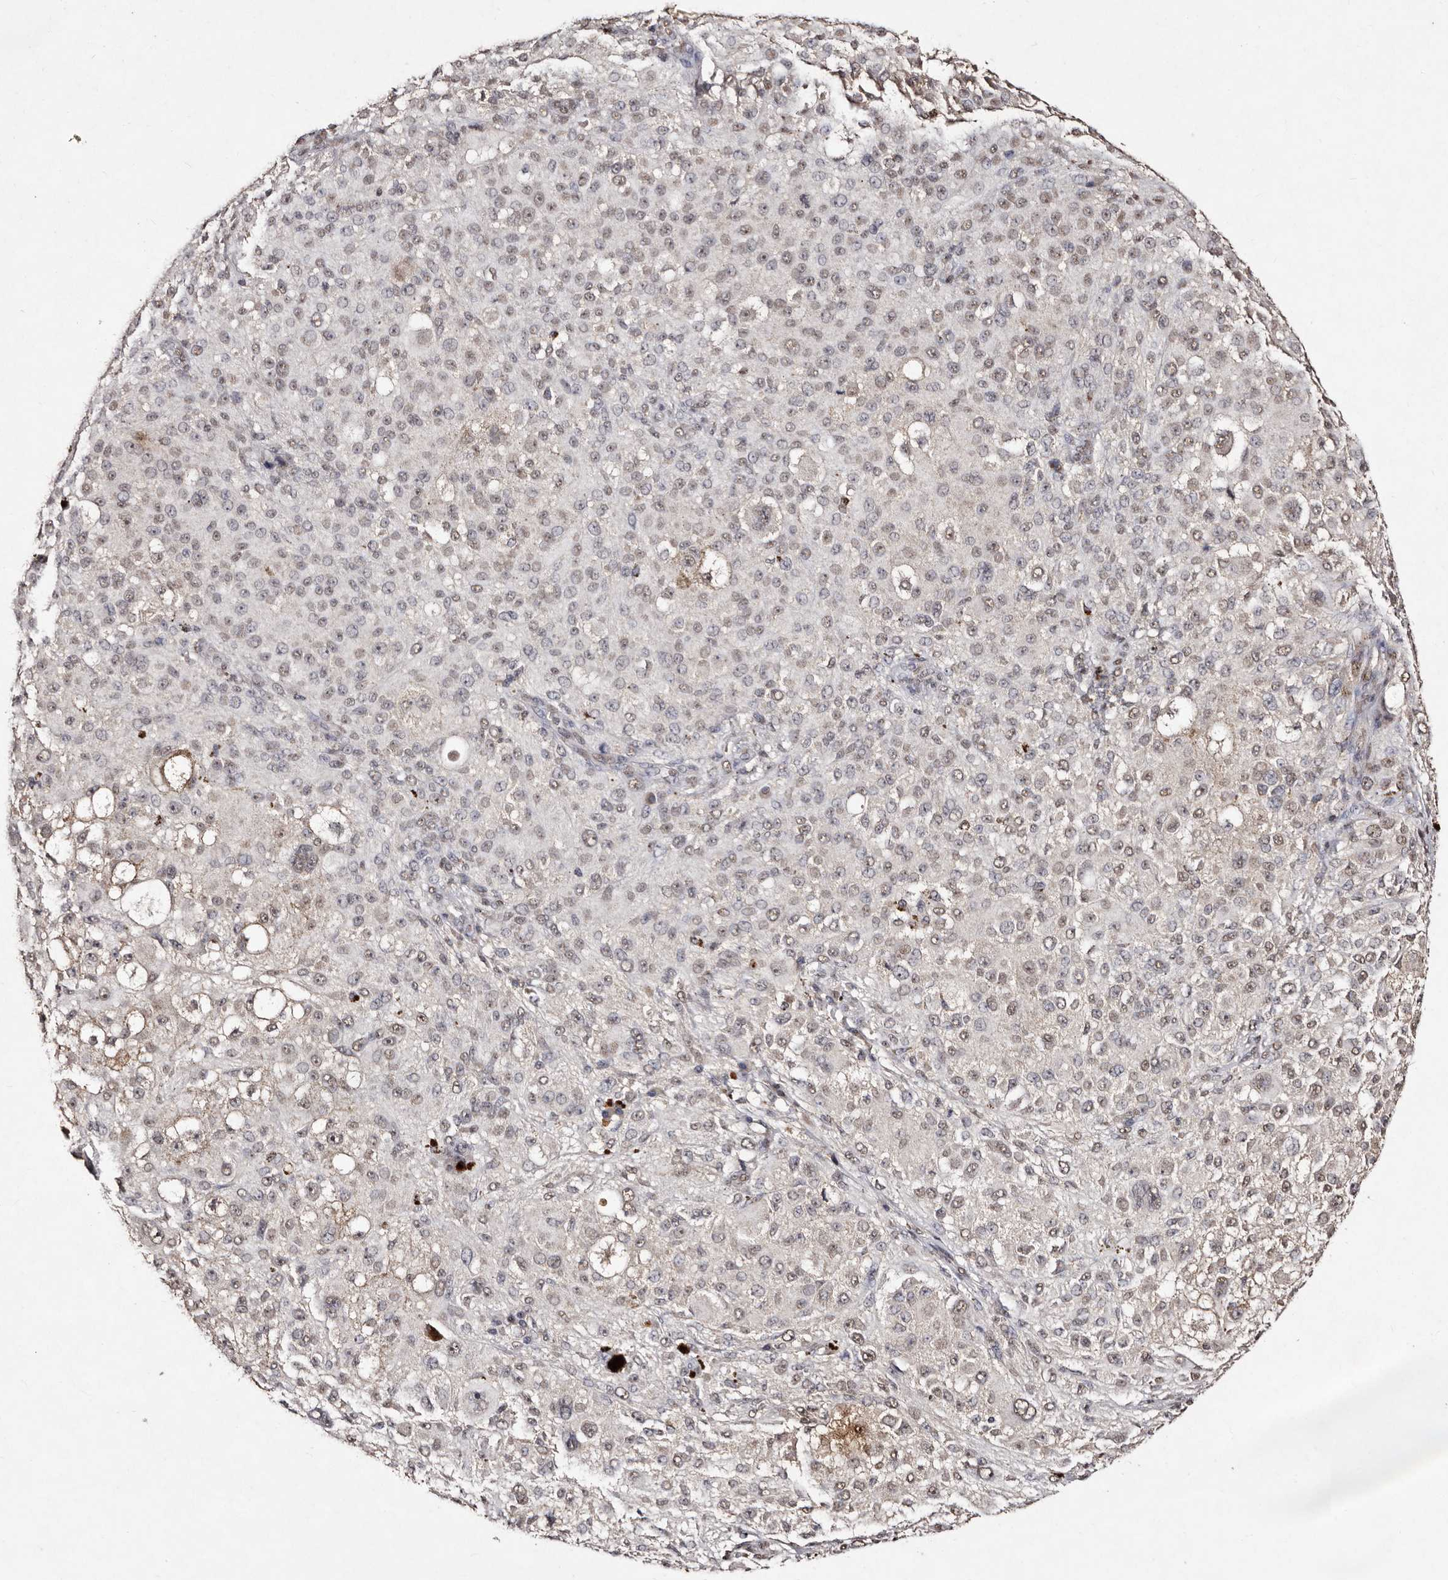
{"staining": {"intensity": "weak", "quantity": "25%-75%", "location": "nuclear"}, "tissue": "melanoma", "cell_type": "Tumor cells", "image_type": "cancer", "snomed": [{"axis": "morphology", "description": "Necrosis, NOS"}, {"axis": "morphology", "description": "Malignant melanoma, NOS"}, {"axis": "topography", "description": "Skin"}], "caption": "There is low levels of weak nuclear expression in tumor cells of melanoma, as demonstrated by immunohistochemical staining (brown color).", "gene": "ERBB4", "patient": {"sex": "female", "age": 87}}